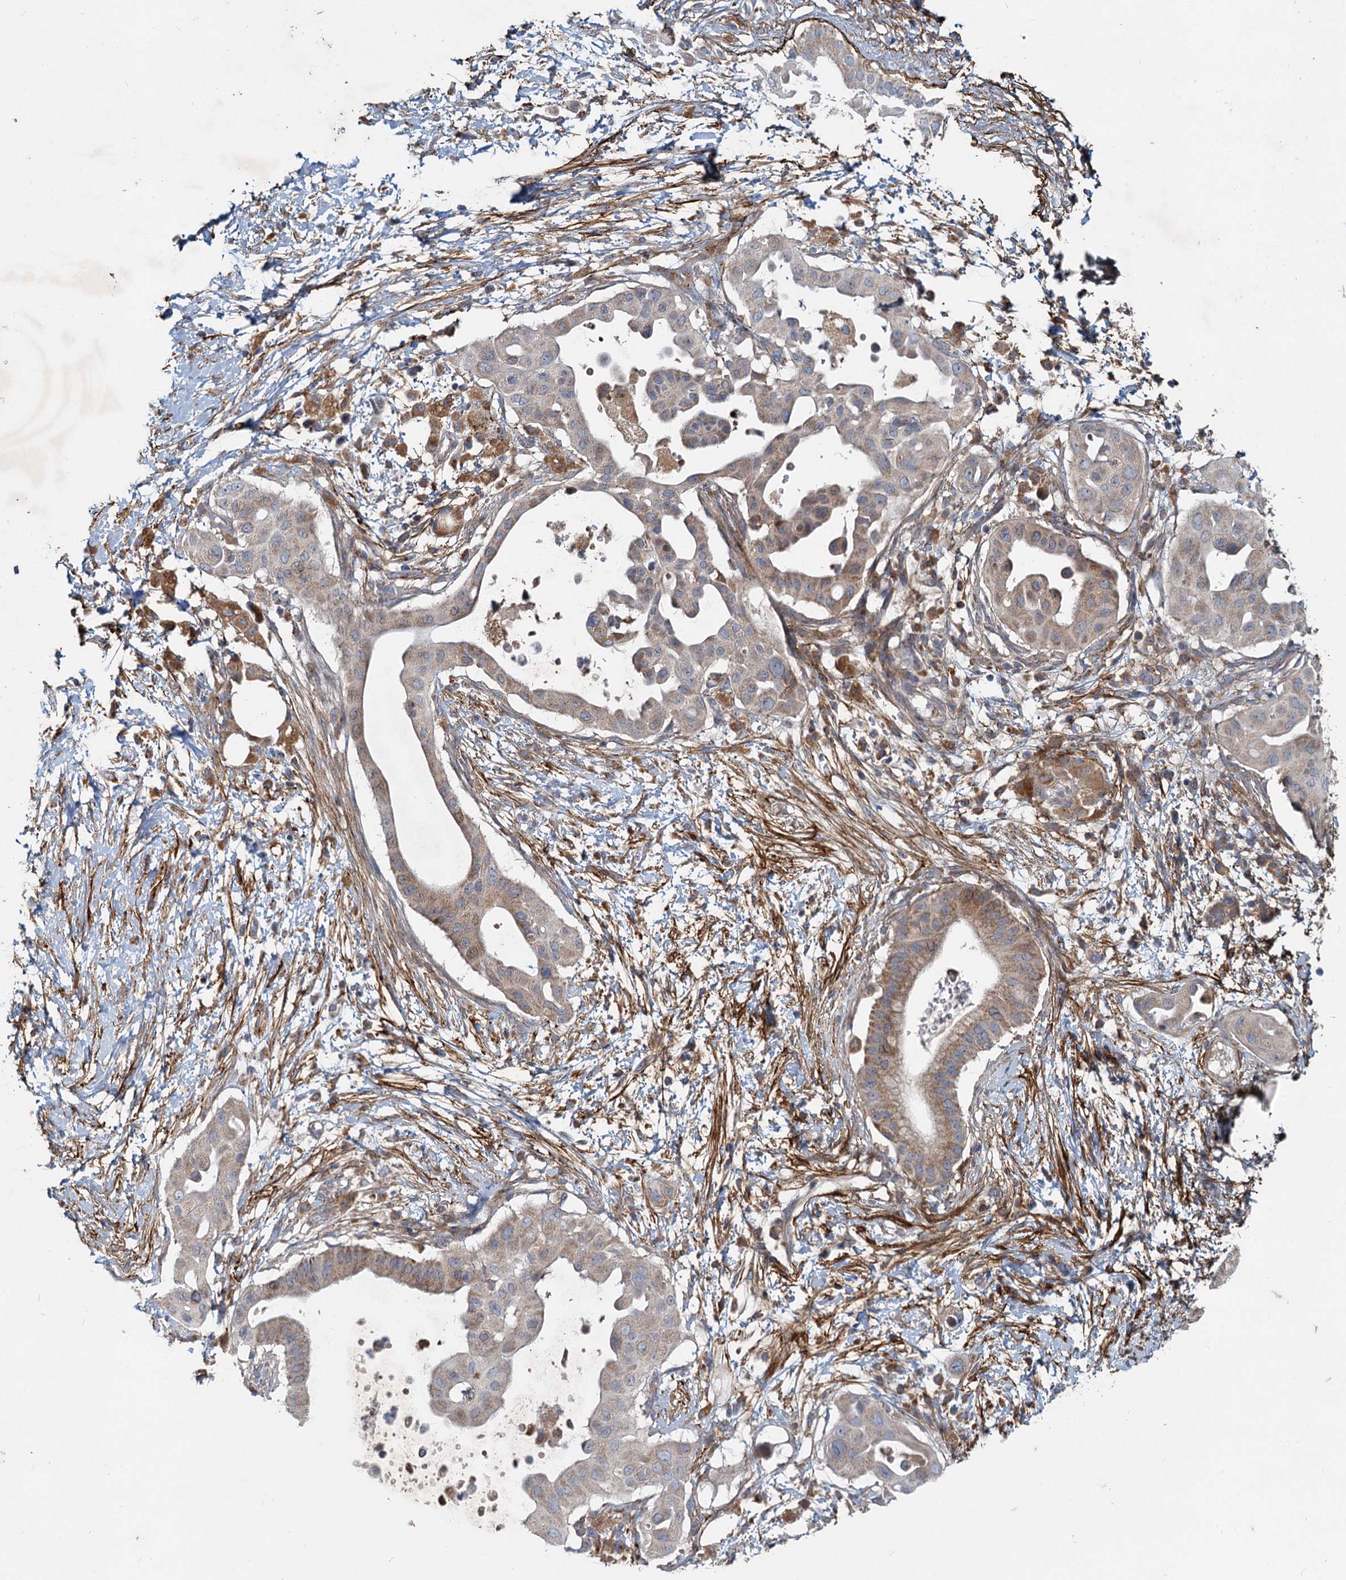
{"staining": {"intensity": "weak", "quantity": "25%-75%", "location": "cytoplasmic/membranous"}, "tissue": "pancreatic cancer", "cell_type": "Tumor cells", "image_type": "cancer", "snomed": [{"axis": "morphology", "description": "Adenocarcinoma, NOS"}, {"axis": "topography", "description": "Pancreas"}], "caption": "Weak cytoplasmic/membranous positivity for a protein is appreciated in approximately 25%-75% of tumor cells of pancreatic cancer using immunohistochemistry.", "gene": "ADCY2", "patient": {"sex": "male", "age": 68}}